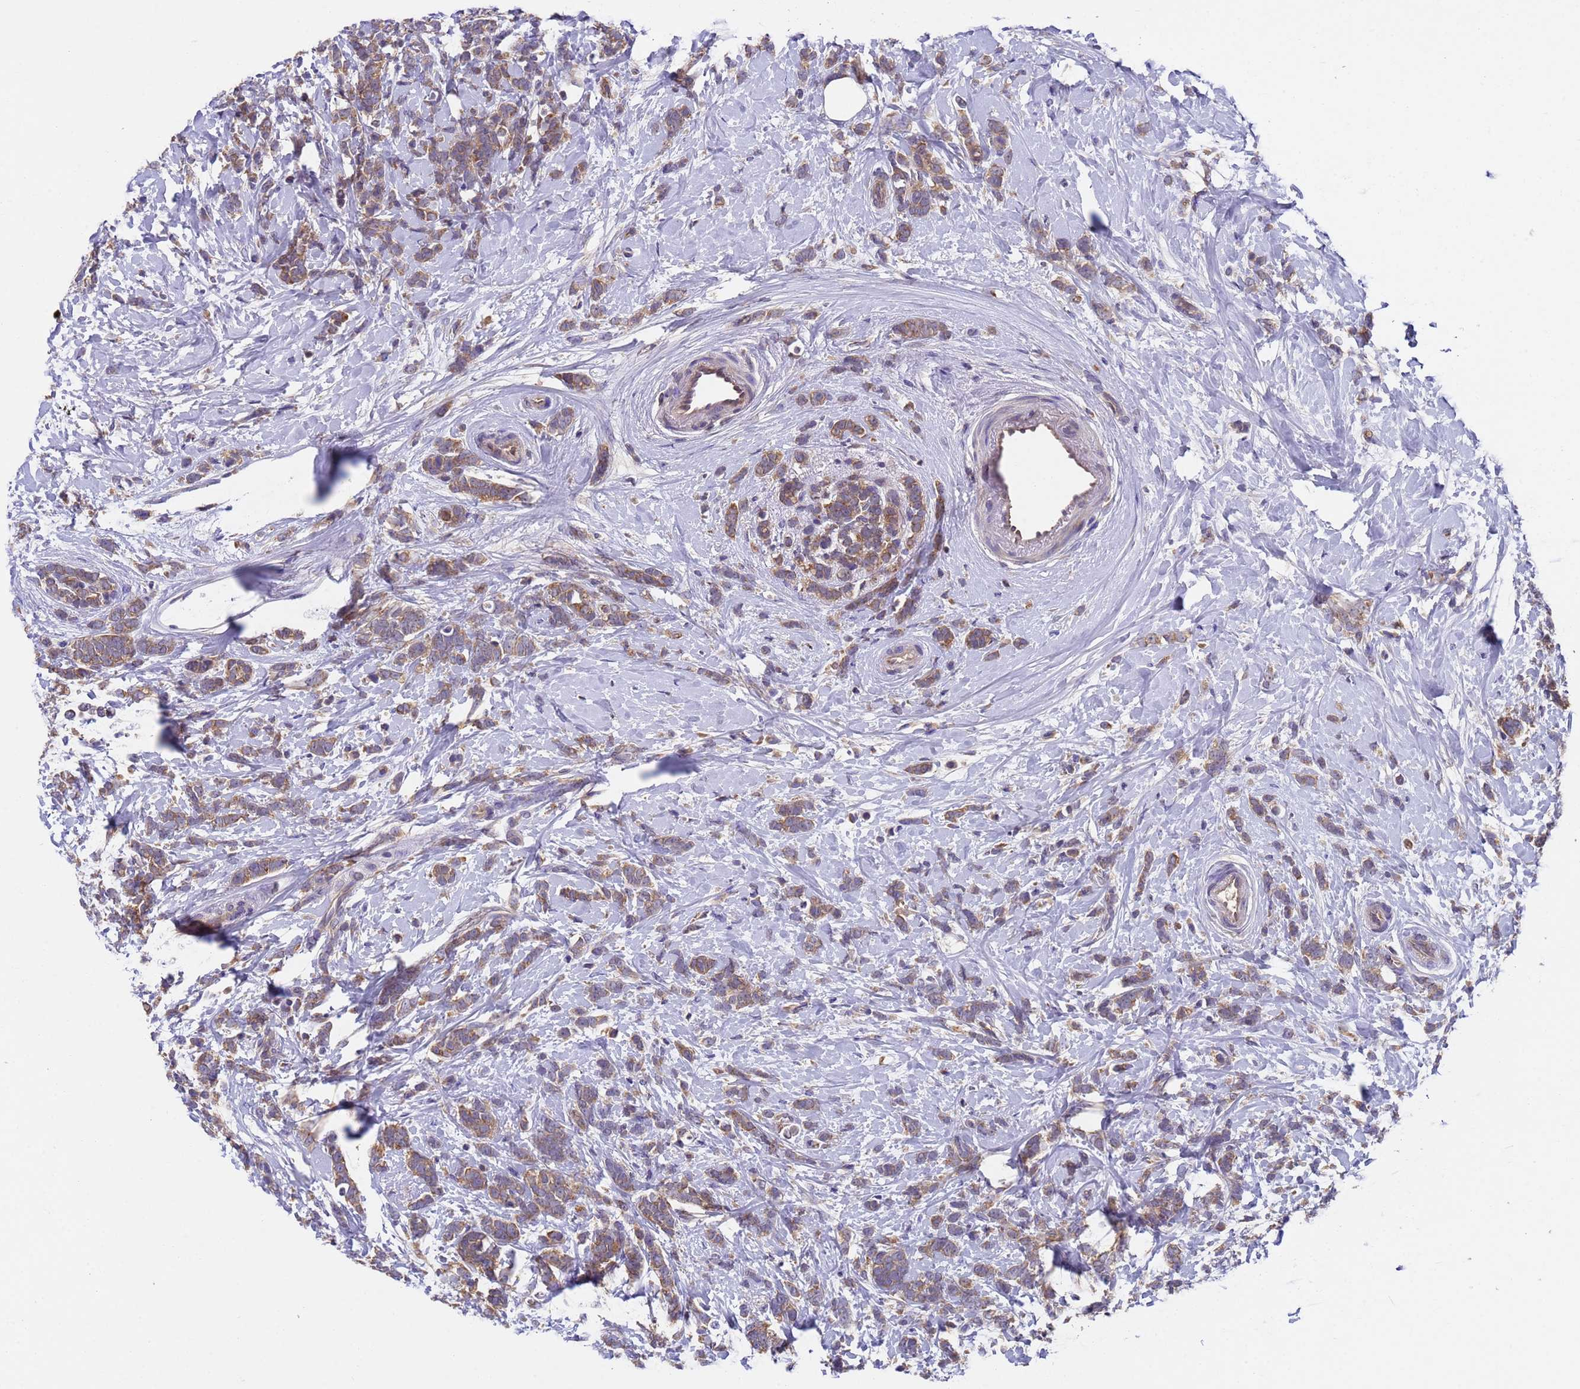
{"staining": {"intensity": "moderate", "quantity": ">75%", "location": "cytoplasmic/membranous"}, "tissue": "breast cancer", "cell_type": "Tumor cells", "image_type": "cancer", "snomed": [{"axis": "morphology", "description": "Lobular carcinoma"}, {"axis": "topography", "description": "Breast"}], "caption": "Immunohistochemistry of breast cancer (lobular carcinoma) shows medium levels of moderate cytoplasmic/membranous staining in approximately >75% of tumor cells.", "gene": "DCAF12L2", "patient": {"sex": "female", "age": 58}}